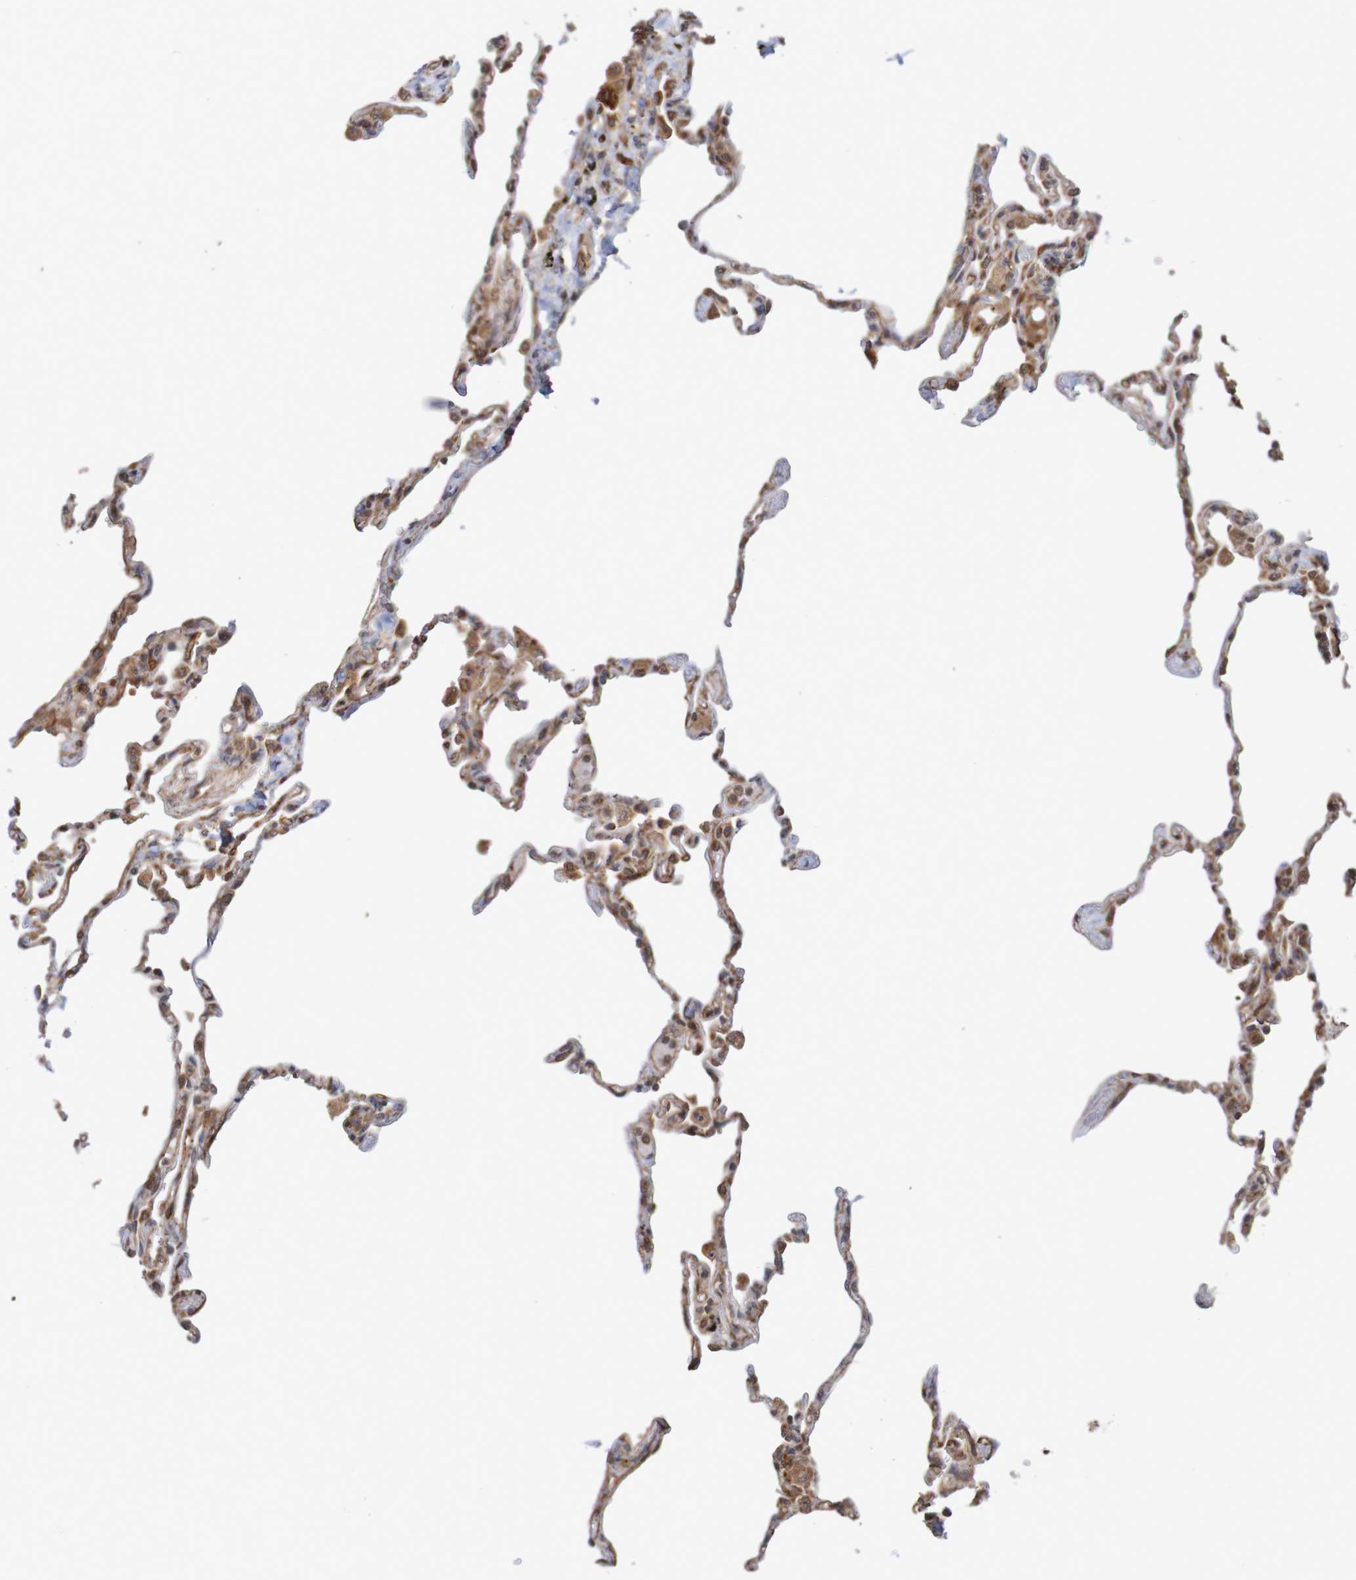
{"staining": {"intensity": "moderate", "quantity": ">75%", "location": "cytoplasmic/membranous"}, "tissue": "lung", "cell_type": "Alveolar cells", "image_type": "normal", "snomed": [{"axis": "morphology", "description": "Normal tissue, NOS"}, {"axis": "topography", "description": "Lung"}], "caption": "DAB immunohistochemical staining of benign lung shows moderate cytoplasmic/membranous protein expression in about >75% of alveolar cells. Immunohistochemistry stains the protein in brown and the nuclei are stained blue.", "gene": "MRPL52", "patient": {"sex": "male", "age": 59}}